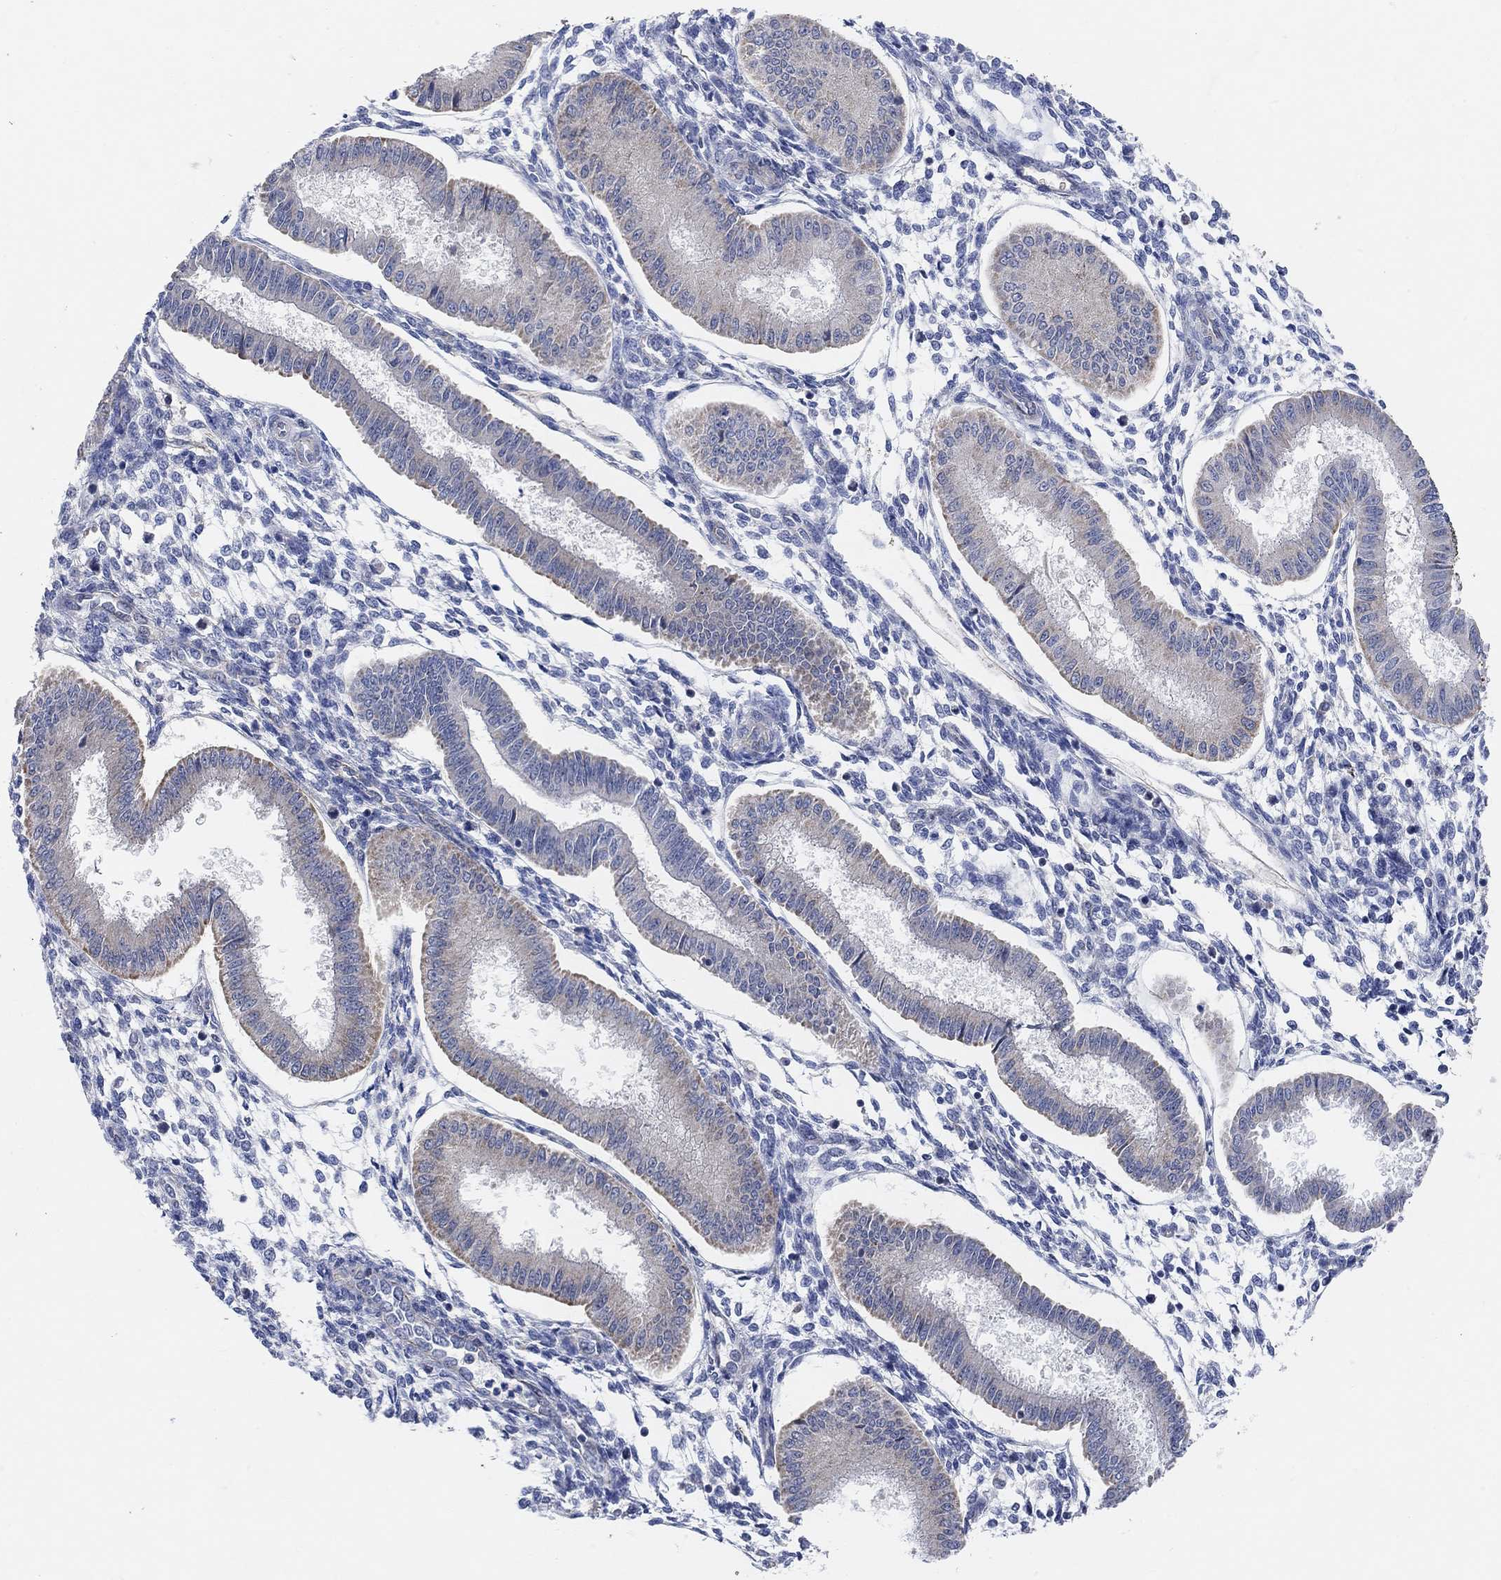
{"staining": {"intensity": "negative", "quantity": "none", "location": "none"}, "tissue": "endometrium", "cell_type": "Cells in endometrial stroma", "image_type": "normal", "snomed": [{"axis": "morphology", "description": "Normal tissue, NOS"}, {"axis": "topography", "description": "Endometrium"}], "caption": "Immunohistochemistry micrograph of benign human endometrium stained for a protein (brown), which displays no positivity in cells in endometrial stroma. Nuclei are stained in blue.", "gene": "HCRTR1", "patient": {"sex": "female", "age": 43}}